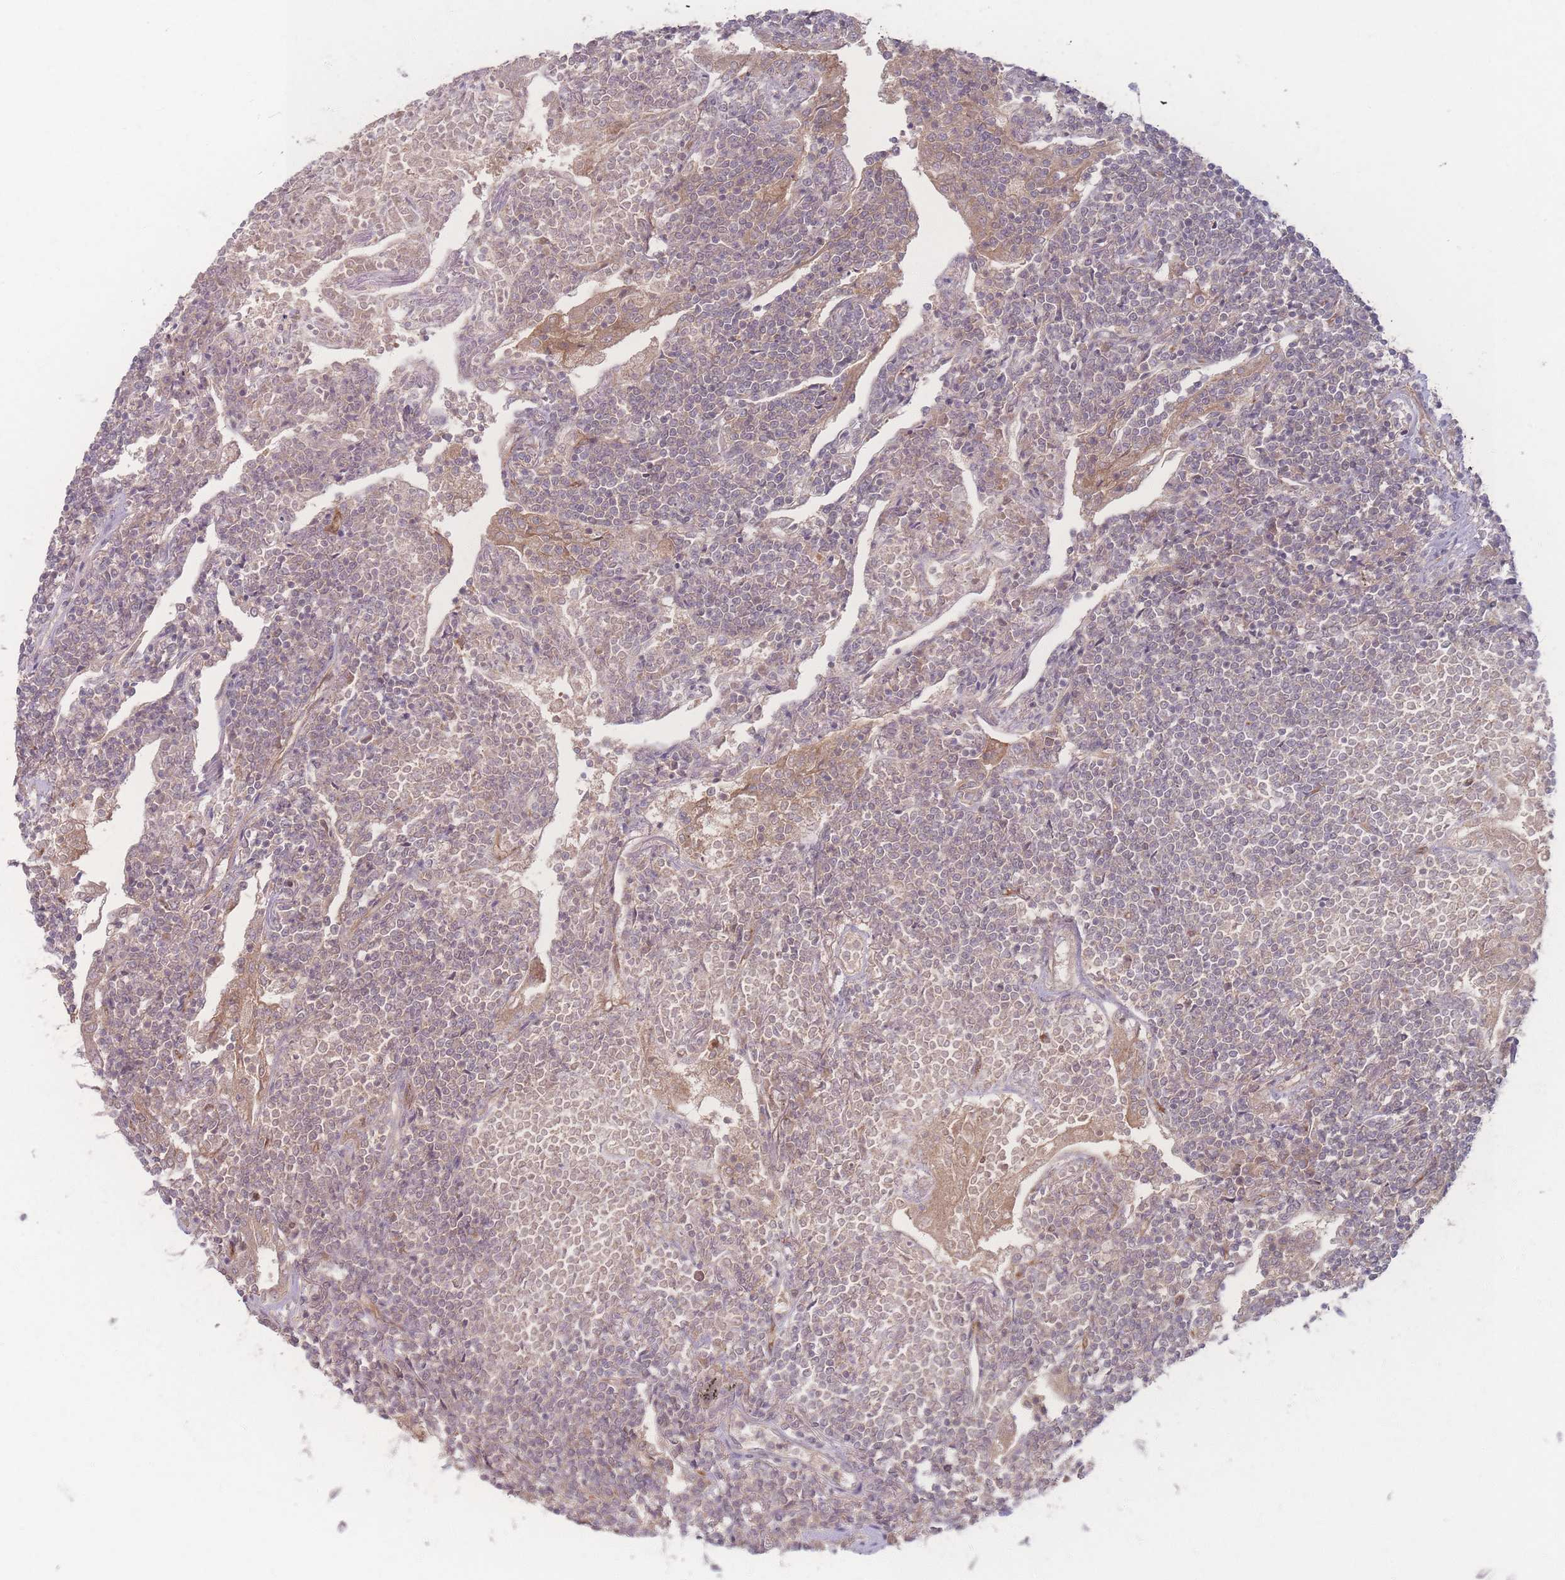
{"staining": {"intensity": "weak", "quantity": "<25%", "location": "cytoplasmic/membranous"}, "tissue": "lymphoma", "cell_type": "Tumor cells", "image_type": "cancer", "snomed": [{"axis": "morphology", "description": "Malignant lymphoma, non-Hodgkin's type, Low grade"}, {"axis": "topography", "description": "Lung"}], "caption": "Protein analysis of low-grade malignant lymphoma, non-Hodgkin's type reveals no significant staining in tumor cells. The staining is performed using DAB (3,3'-diaminobenzidine) brown chromogen with nuclei counter-stained in using hematoxylin.", "gene": "INSR", "patient": {"sex": "female", "age": 71}}